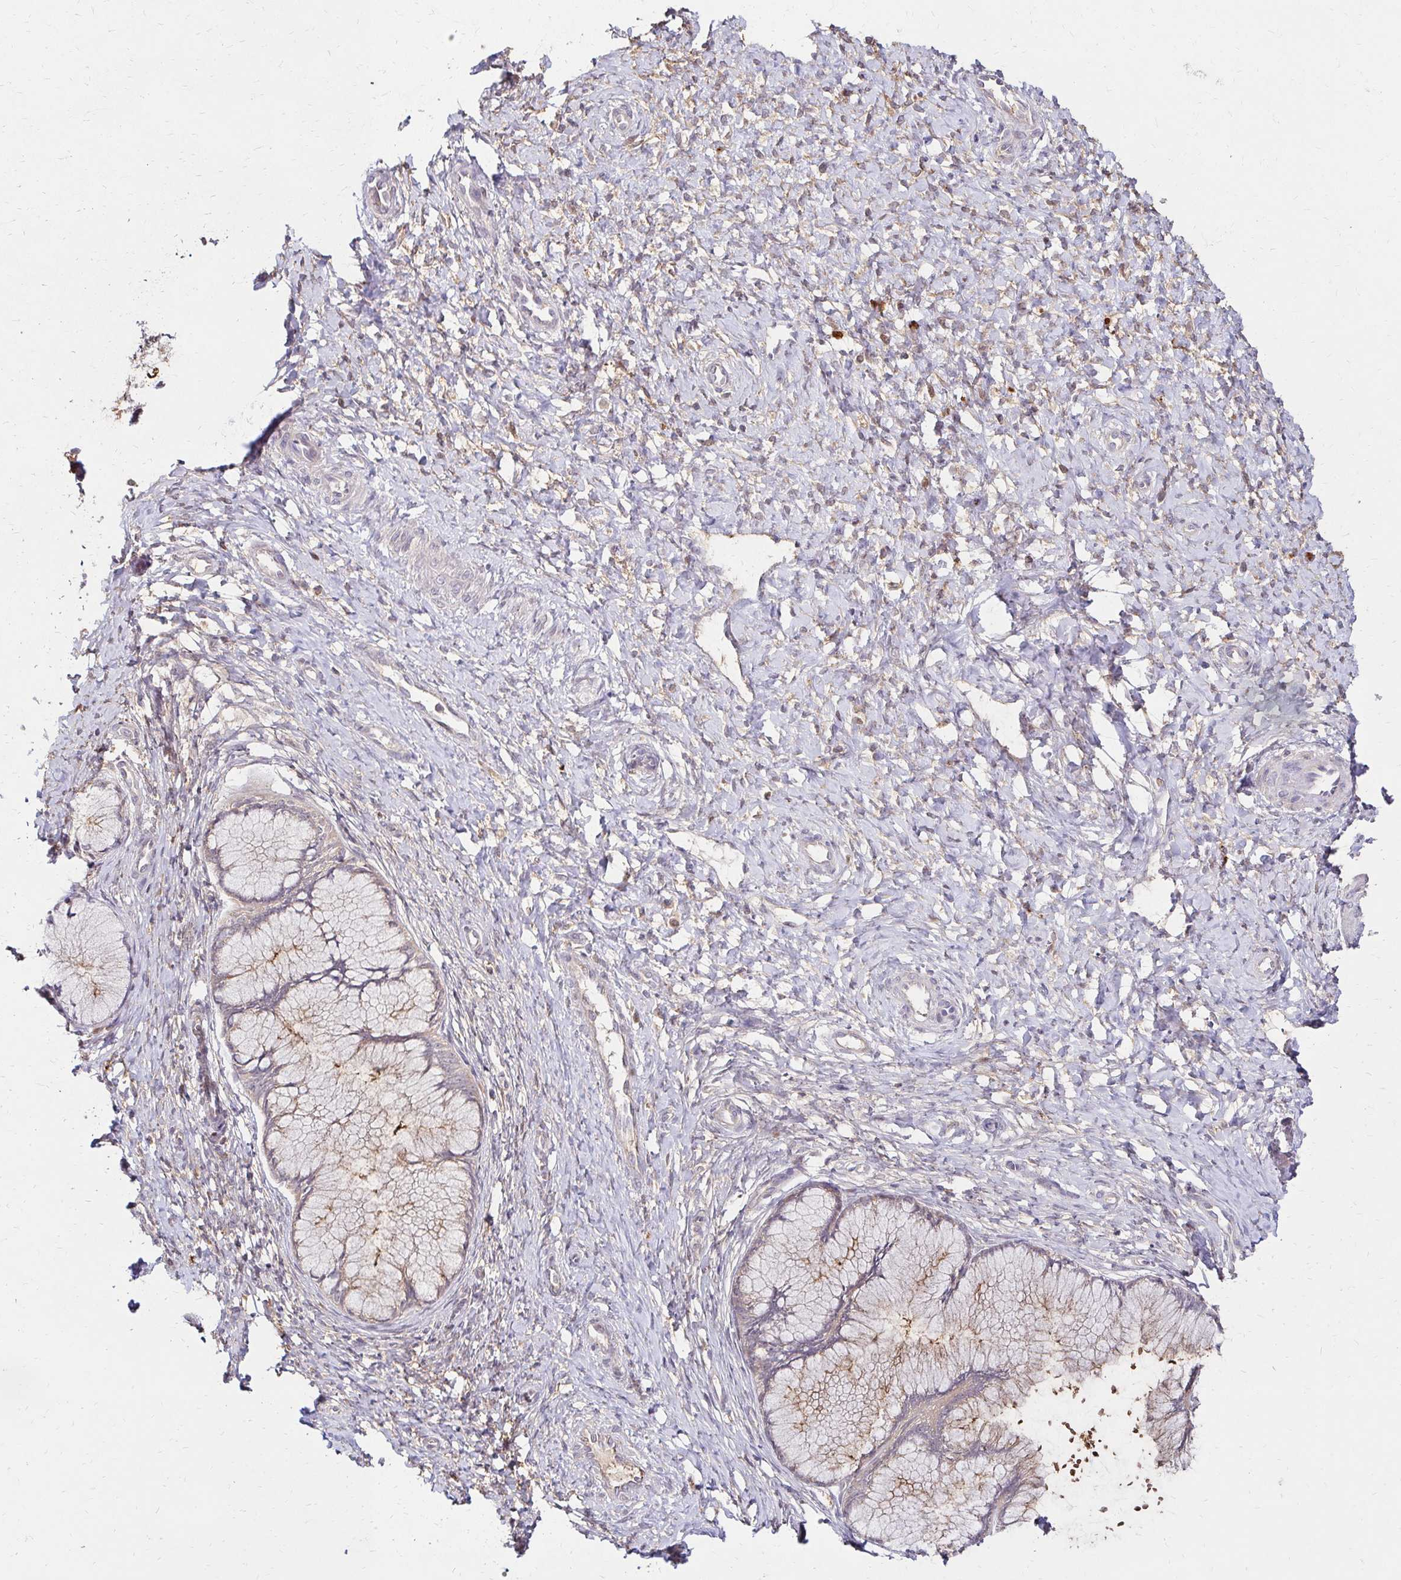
{"staining": {"intensity": "strong", "quantity": "<25%", "location": "cytoplasmic/membranous"}, "tissue": "cervix", "cell_type": "Glandular cells", "image_type": "normal", "snomed": [{"axis": "morphology", "description": "Normal tissue, NOS"}, {"axis": "topography", "description": "Cervix"}], "caption": "Cervix stained with immunohistochemistry (IHC) displays strong cytoplasmic/membranous expression in approximately <25% of glandular cells.", "gene": "IDUA", "patient": {"sex": "female", "age": 37}}